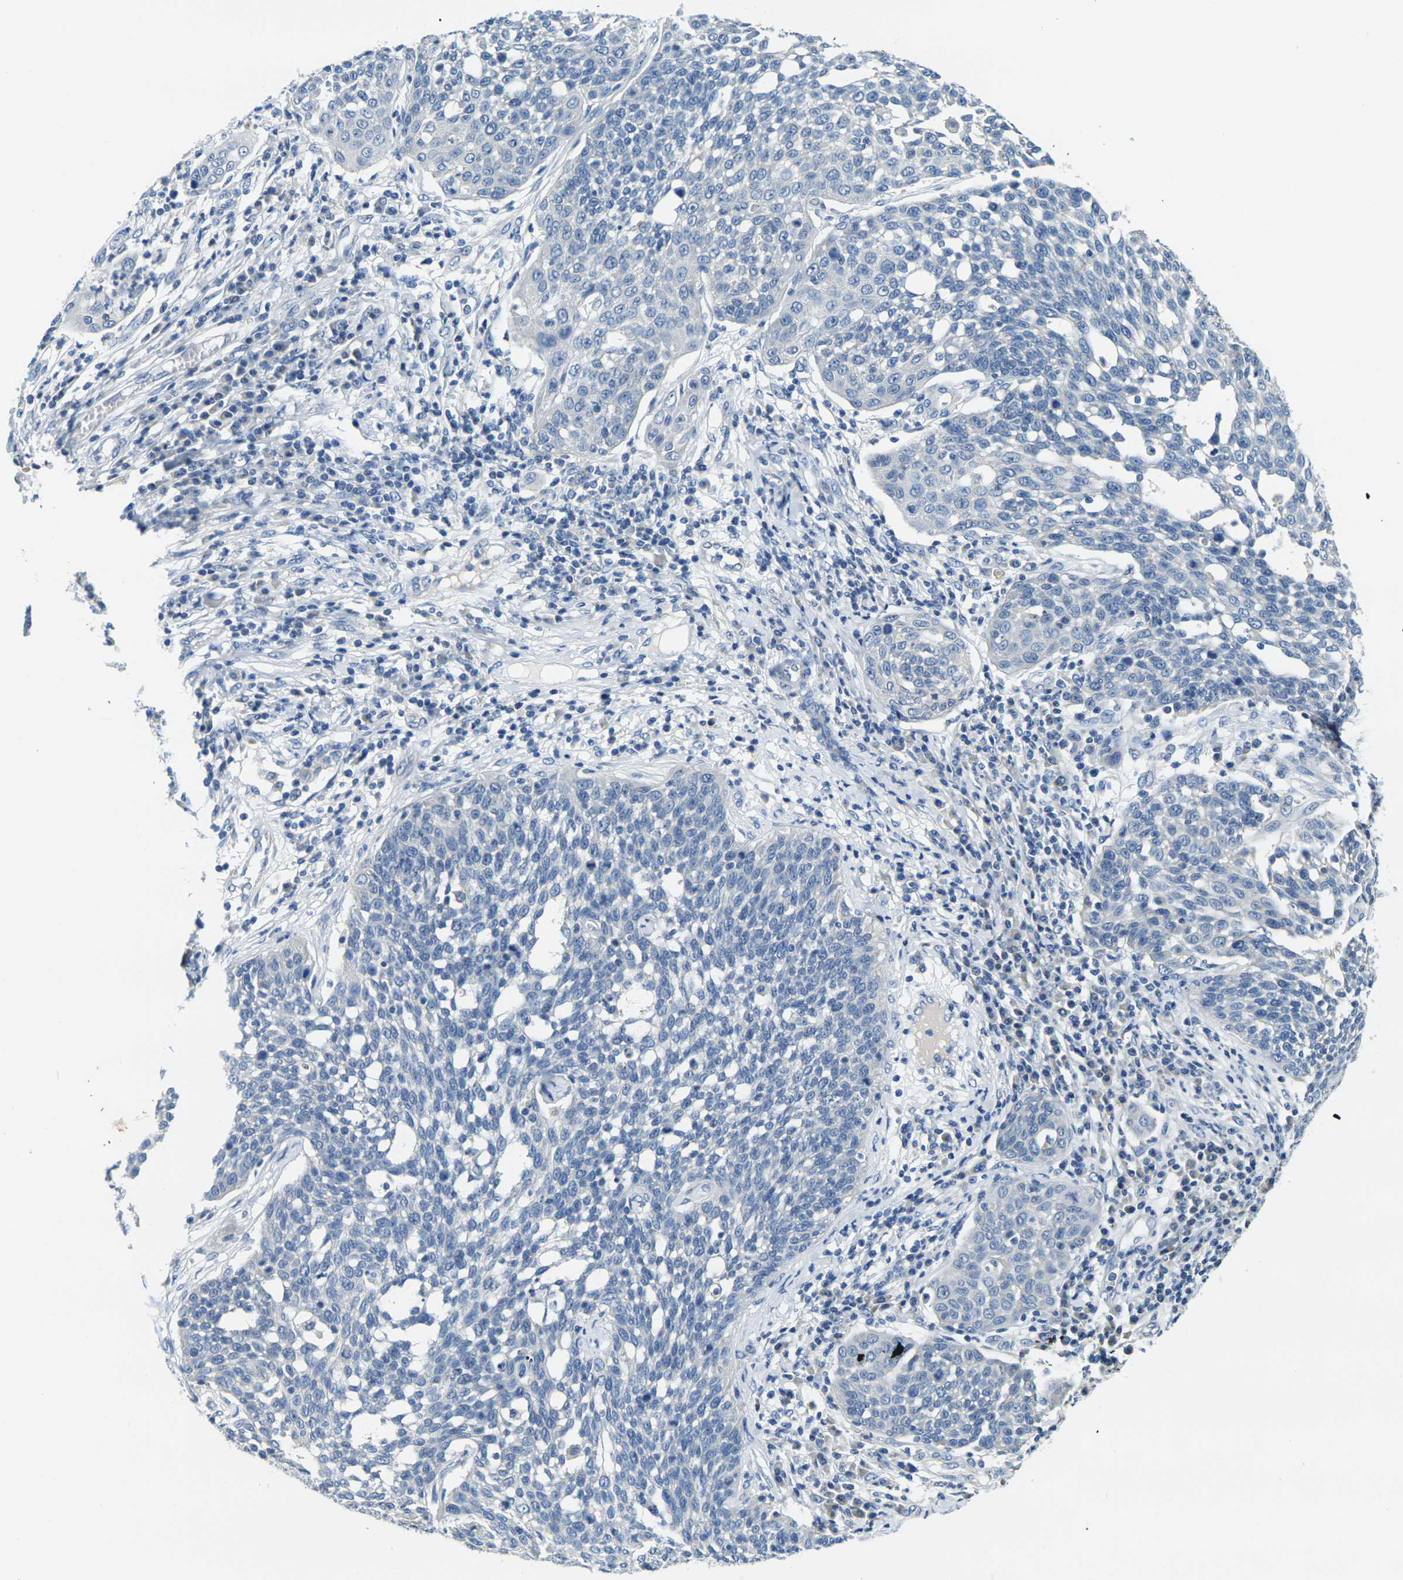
{"staining": {"intensity": "negative", "quantity": "none", "location": "none"}, "tissue": "cervical cancer", "cell_type": "Tumor cells", "image_type": "cancer", "snomed": [{"axis": "morphology", "description": "Squamous cell carcinoma, NOS"}, {"axis": "topography", "description": "Cervix"}], "caption": "An immunohistochemistry (IHC) histopathology image of cervical cancer is shown. There is no staining in tumor cells of cervical cancer.", "gene": "SHISAL2B", "patient": {"sex": "female", "age": 34}}